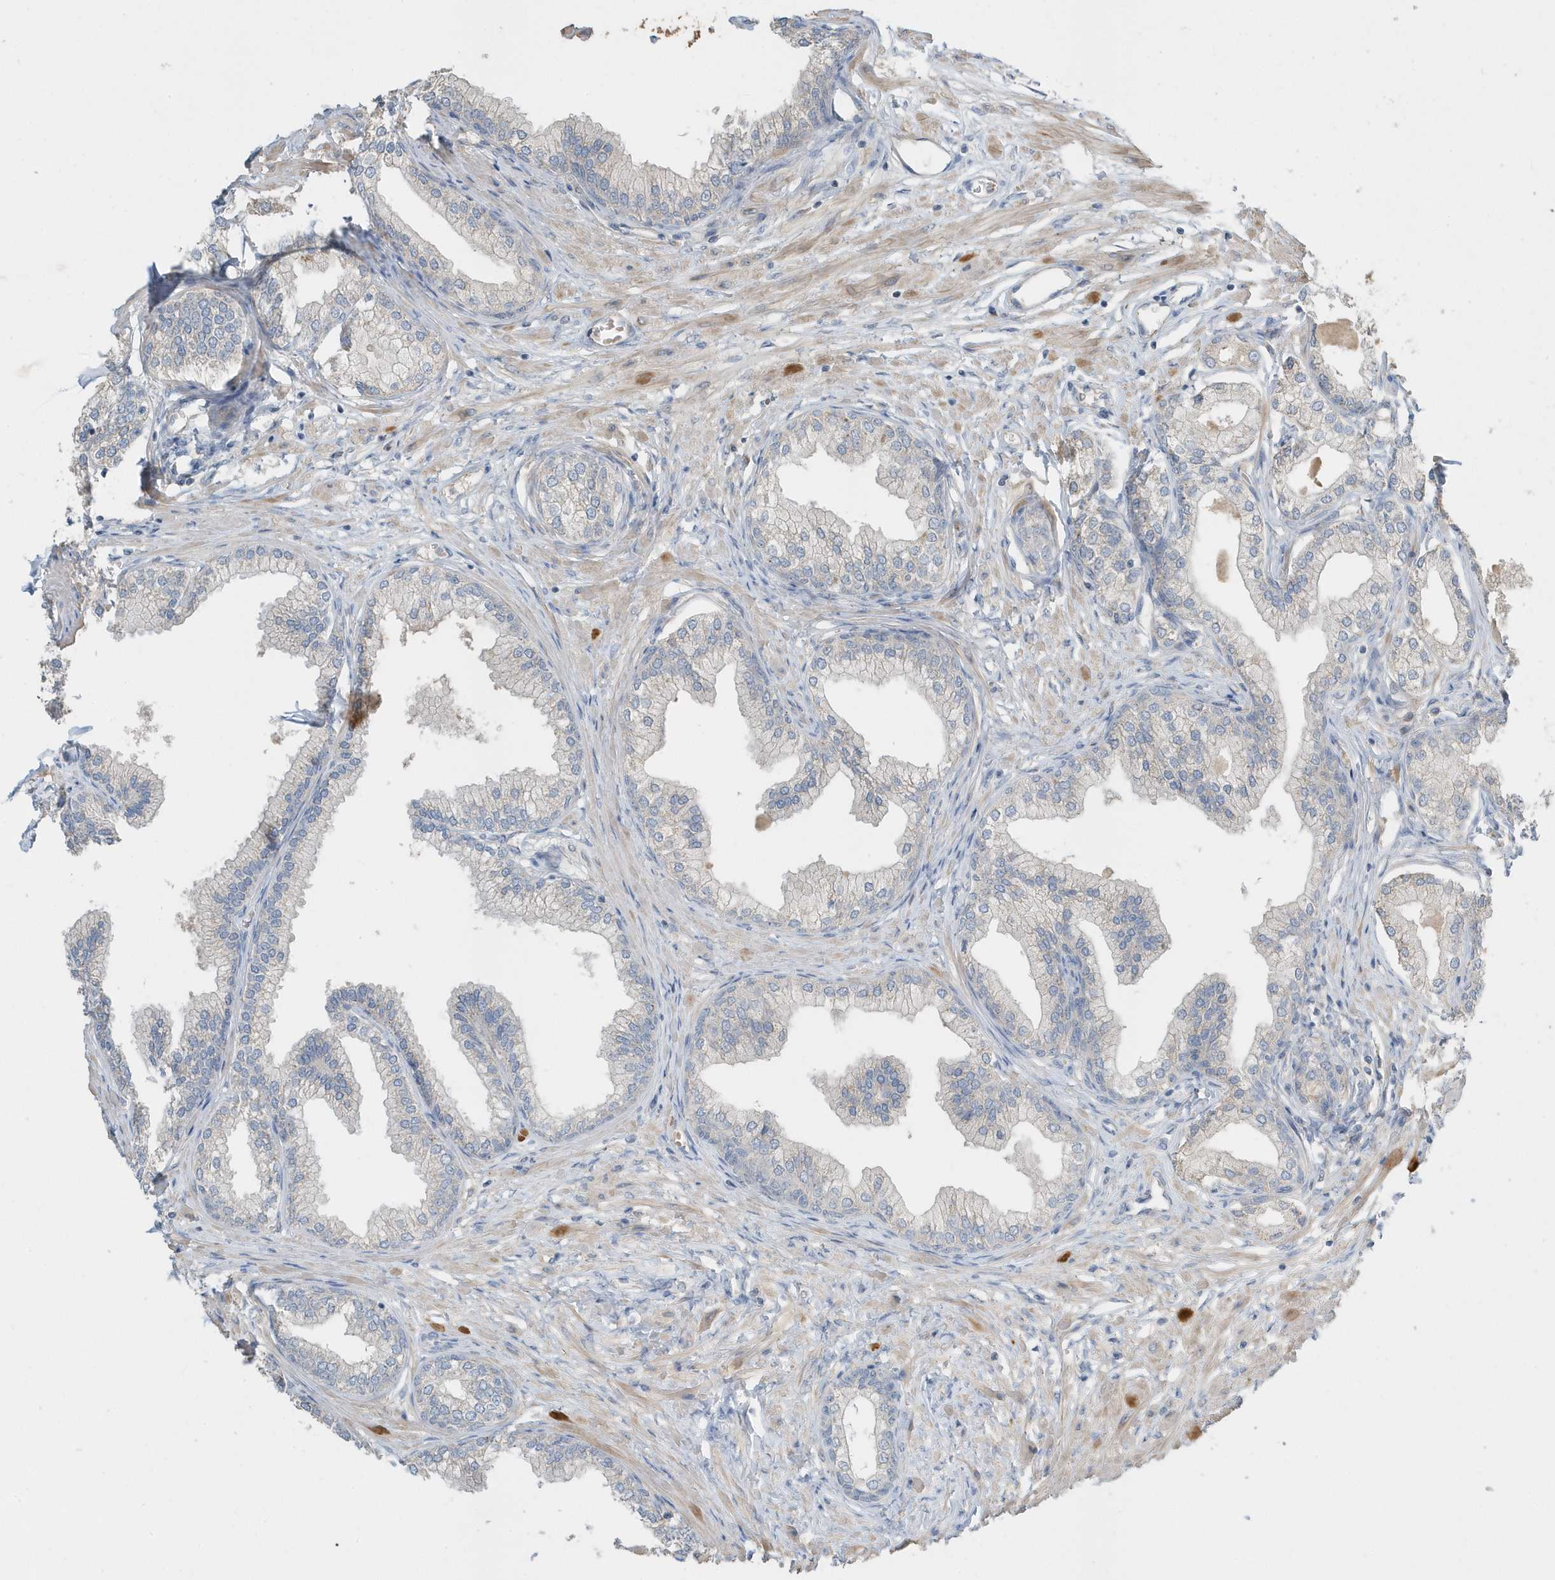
{"staining": {"intensity": "negative", "quantity": "none", "location": "none"}, "tissue": "prostate", "cell_type": "Glandular cells", "image_type": "normal", "snomed": [{"axis": "morphology", "description": "Normal tissue, NOS"}, {"axis": "morphology", "description": "Urothelial carcinoma, Low grade"}, {"axis": "topography", "description": "Urinary bladder"}, {"axis": "topography", "description": "Prostate"}], "caption": "High power microscopy micrograph of an immunohistochemistry (IHC) image of benign prostate, revealing no significant positivity in glandular cells.", "gene": "USP53", "patient": {"sex": "male", "age": 60}}